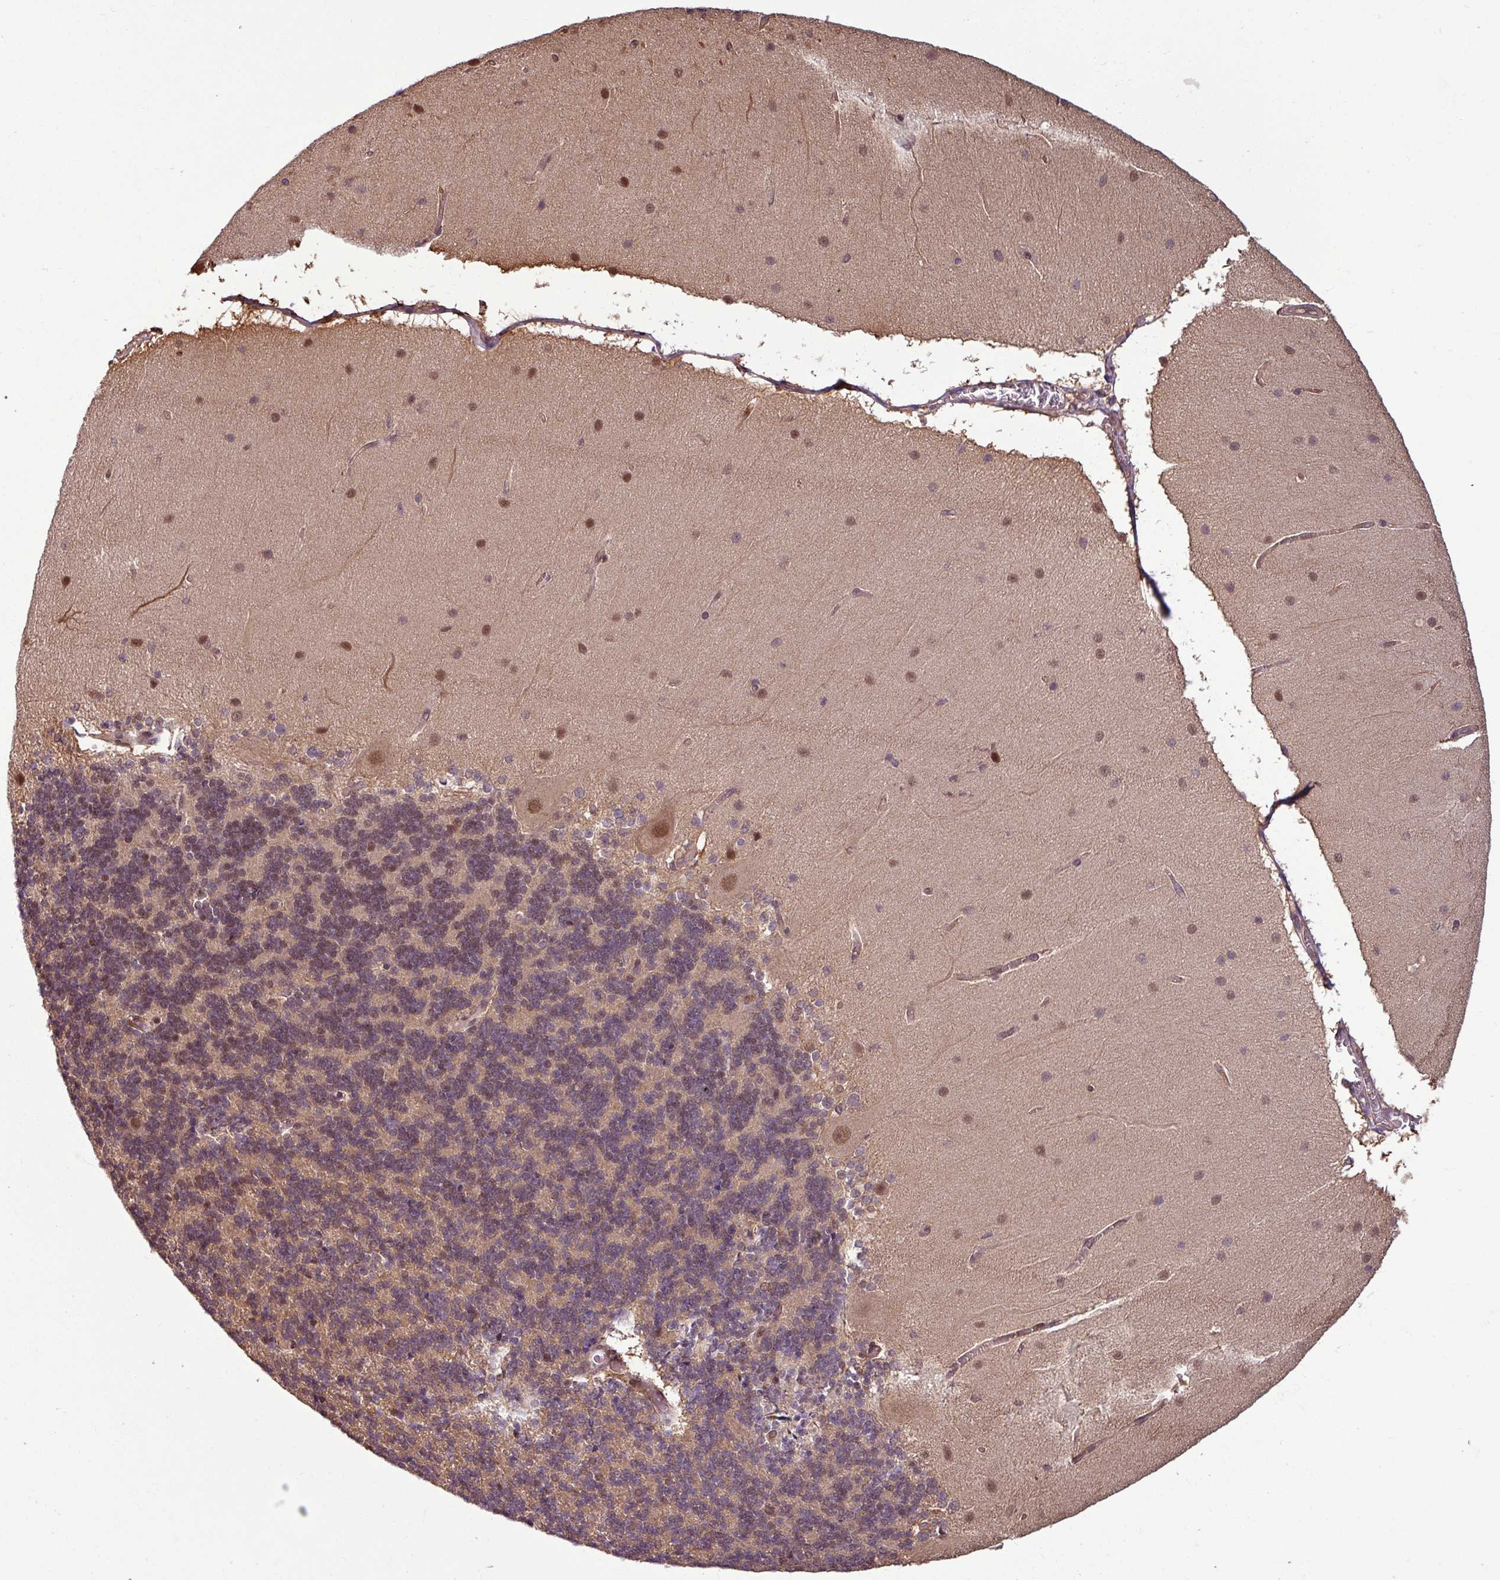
{"staining": {"intensity": "weak", "quantity": "25%-75%", "location": "nuclear"}, "tissue": "cerebellum", "cell_type": "Cells in granular layer", "image_type": "normal", "snomed": [{"axis": "morphology", "description": "Normal tissue, NOS"}, {"axis": "topography", "description": "Cerebellum"}], "caption": "The micrograph displays staining of unremarkable cerebellum, revealing weak nuclear protein staining (brown color) within cells in granular layer. The protein of interest is shown in brown color, while the nuclei are stained blue.", "gene": "KCTD11", "patient": {"sex": "female", "age": 54}}